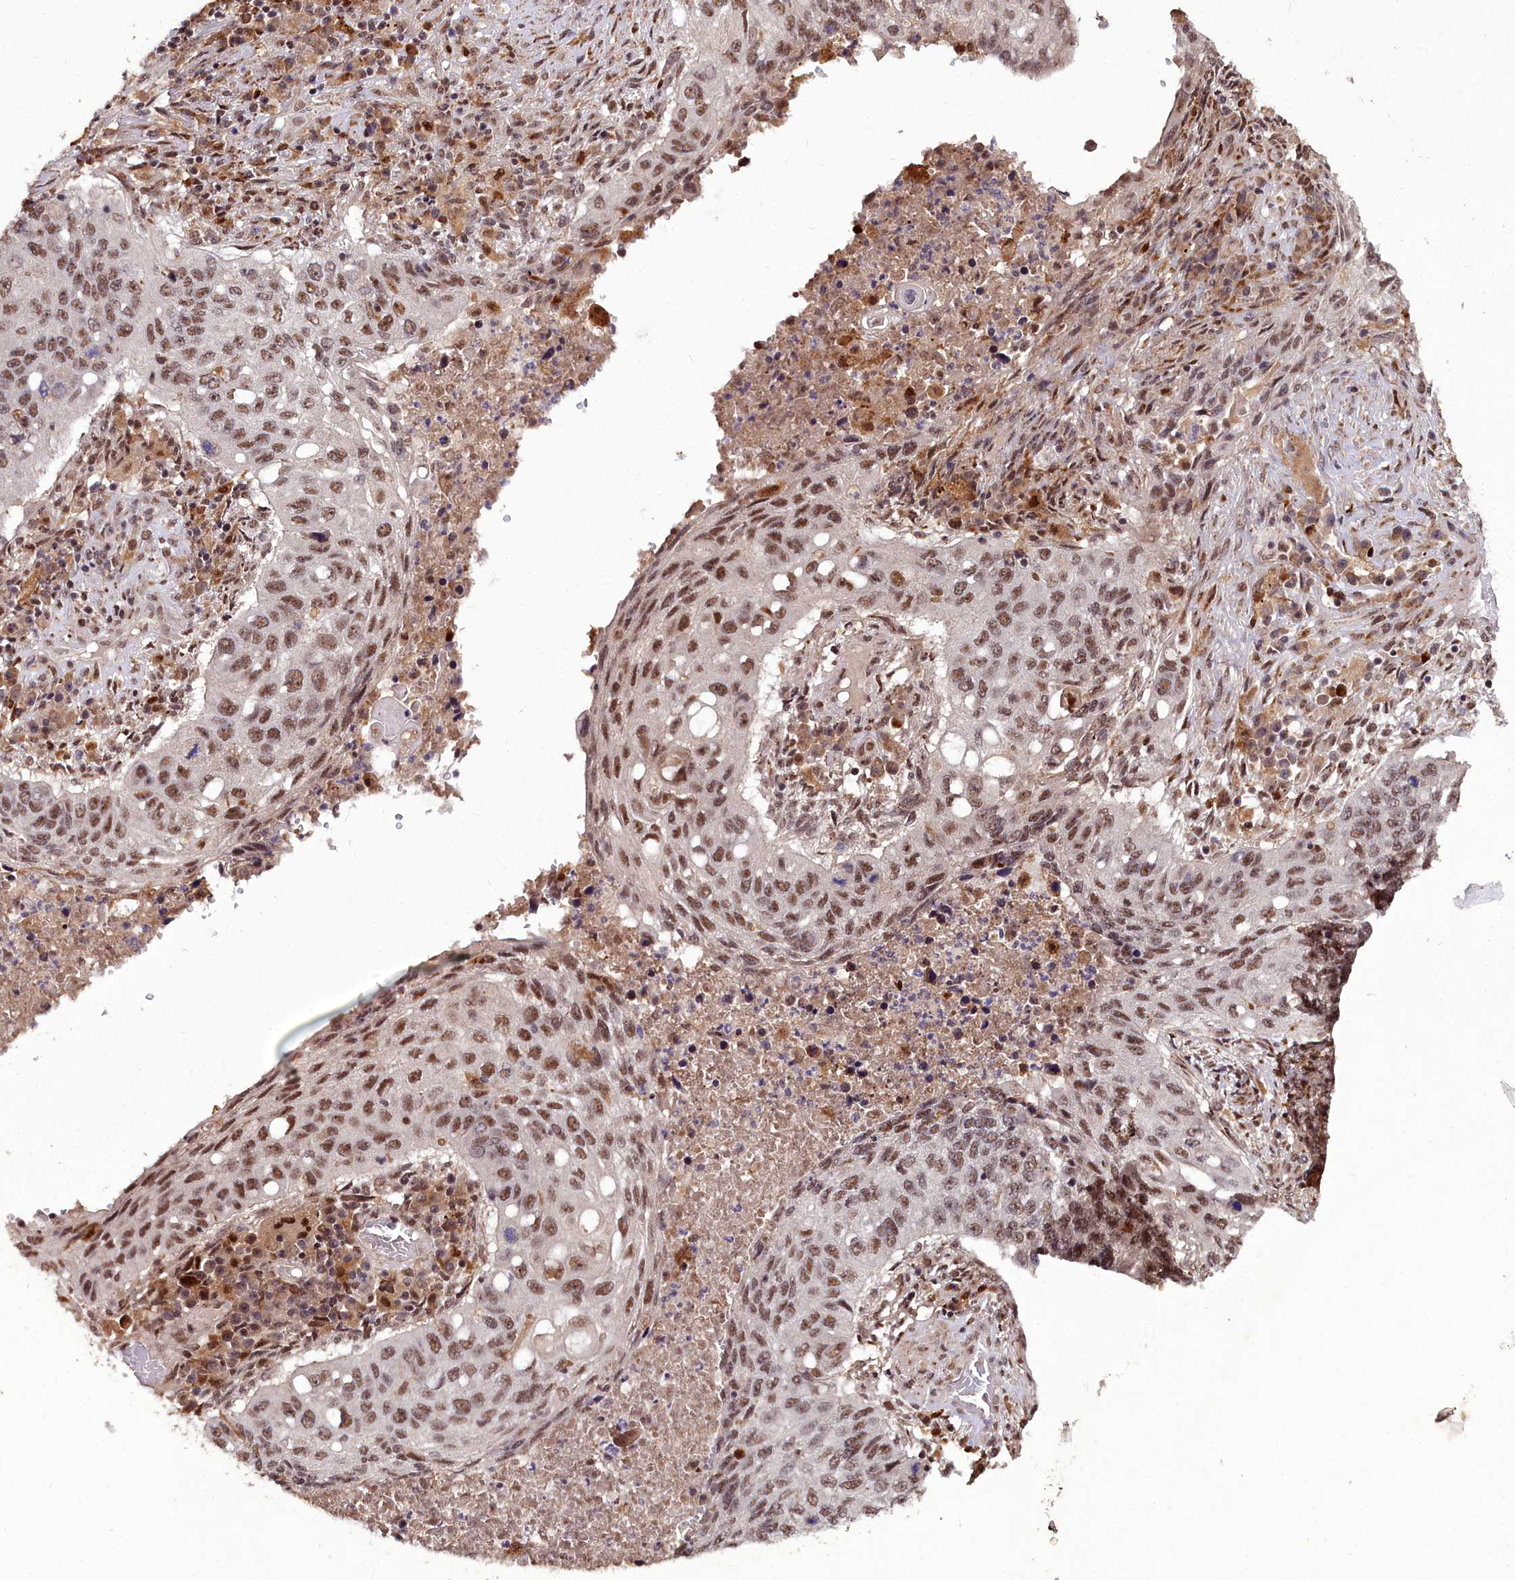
{"staining": {"intensity": "moderate", "quantity": ">75%", "location": "nuclear"}, "tissue": "lung cancer", "cell_type": "Tumor cells", "image_type": "cancer", "snomed": [{"axis": "morphology", "description": "Squamous cell carcinoma, NOS"}, {"axis": "topography", "description": "Lung"}], "caption": "A brown stain highlights moderate nuclear staining of a protein in human lung cancer tumor cells.", "gene": "CXXC1", "patient": {"sex": "female", "age": 63}}